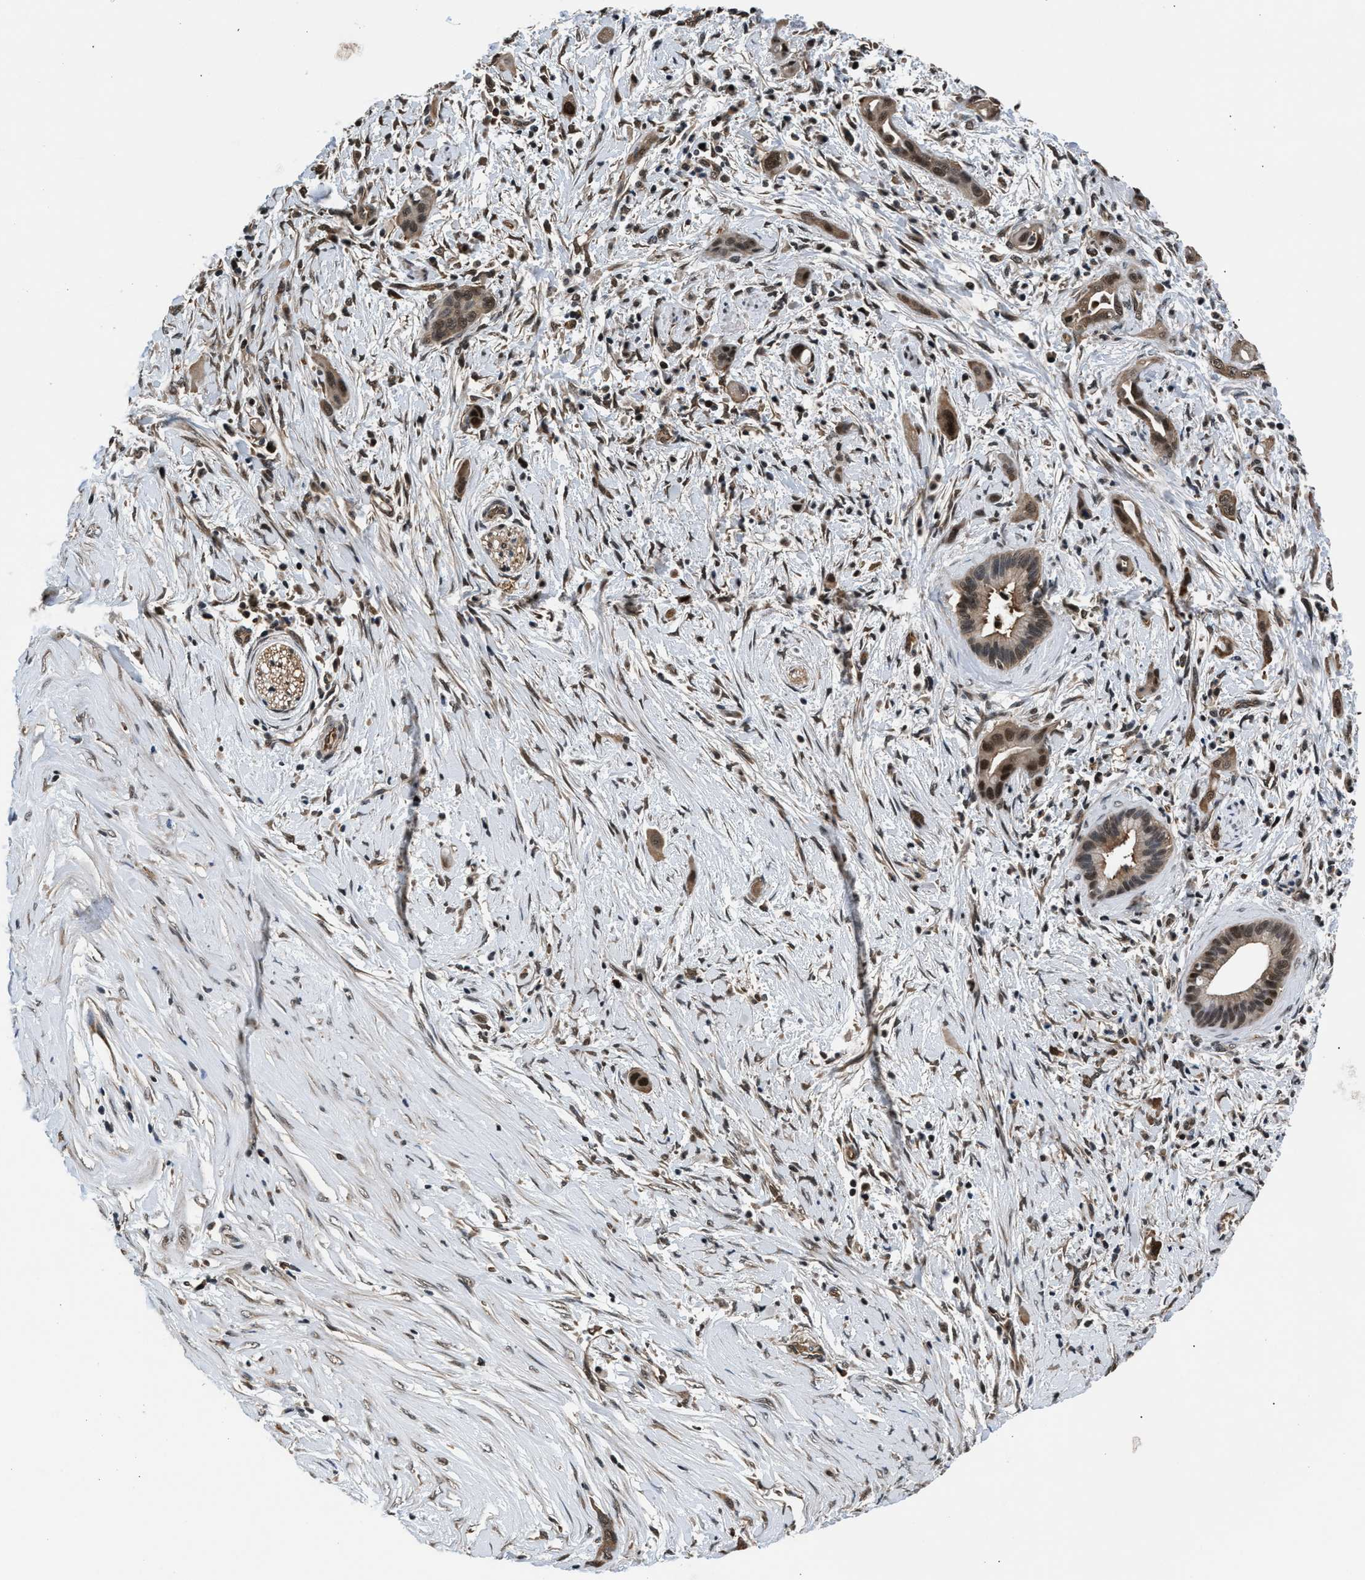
{"staining": {"intensity": "moderate", "quantity": ">75%", "location": "cytoplasmic/membranous,nuclear"}, "tissue": "pancreatic cancer", "cell_type": "Tumor cells", "image_type": "cancer", "snomed": [{"axis": "morphology", "description": "Adenocarcinoma, NOS"}, {"axis": "topography", "description": "Pancreas"}], "caption": "The histopathology image exhibits staining of pancreatic adenocarcinoma, revealing moderate cytoplasmic/membranous and nuclear protein expression (brown color) within tumor cells. (DAB IHC with brightfield microscopy, high magnification).", "gene": "RBM33", "patient": {"sex": "male", "age": 59}}